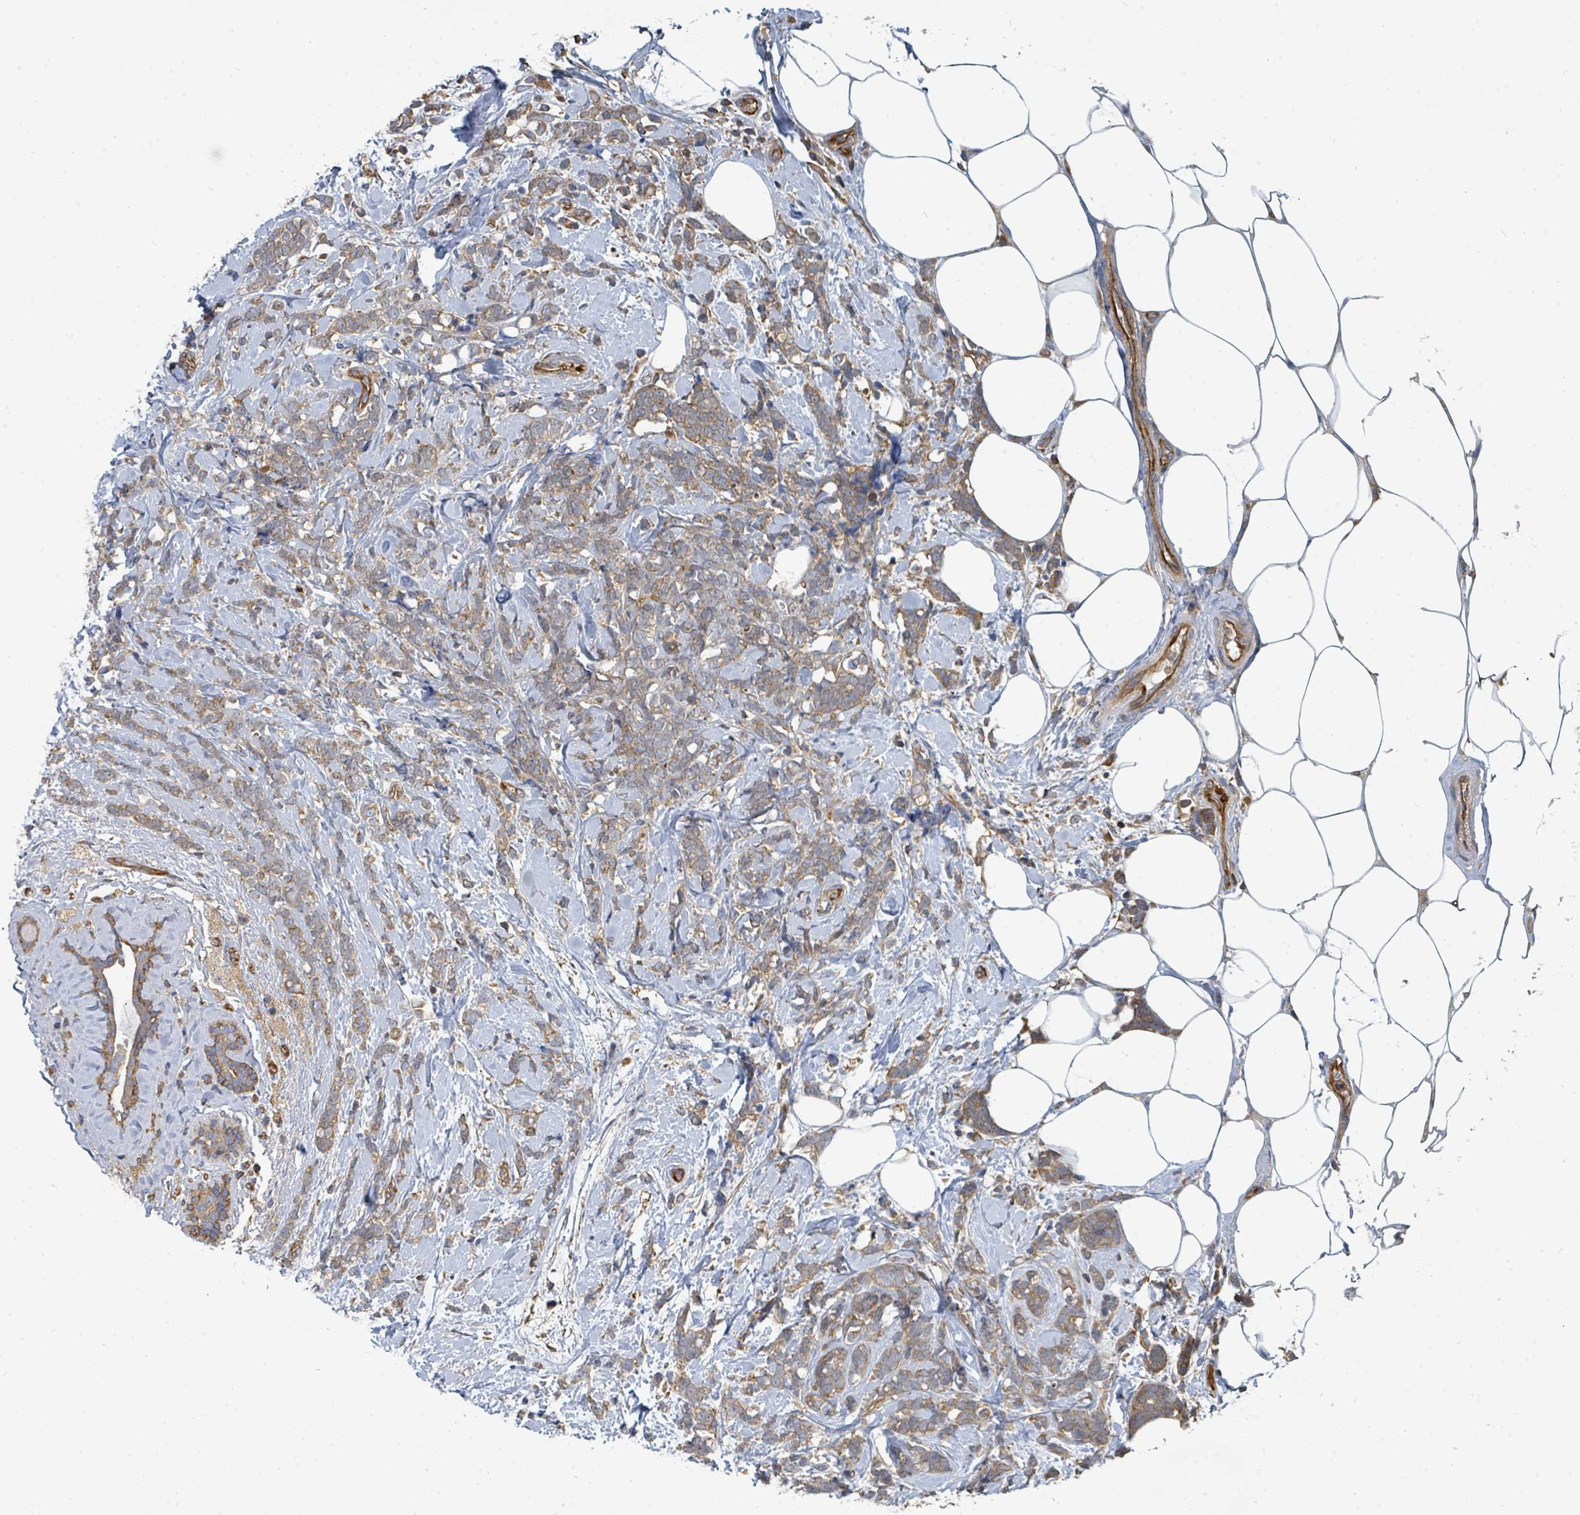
{"staining": {"intensity": "weak", "quantity": ">75%", "location": "cytoplasmic/membranous"}, "tissue": "breast cancer", "cell_type": "Tumor cells", "image_type": "cancer", "snomed": [{"axis": "morphology", "description": "Lobular carcinoma"}, {"axis": "topography", "description": "Breast"}], "caption": "The micrograph demonstrates a brown stain indicating the presence of a protein in the cytoplasmic/membranous of tumor cells in breast lobular carcinoma.", "gene": "BOLA2B", "patient": {"sex": "female", "age": 58}}